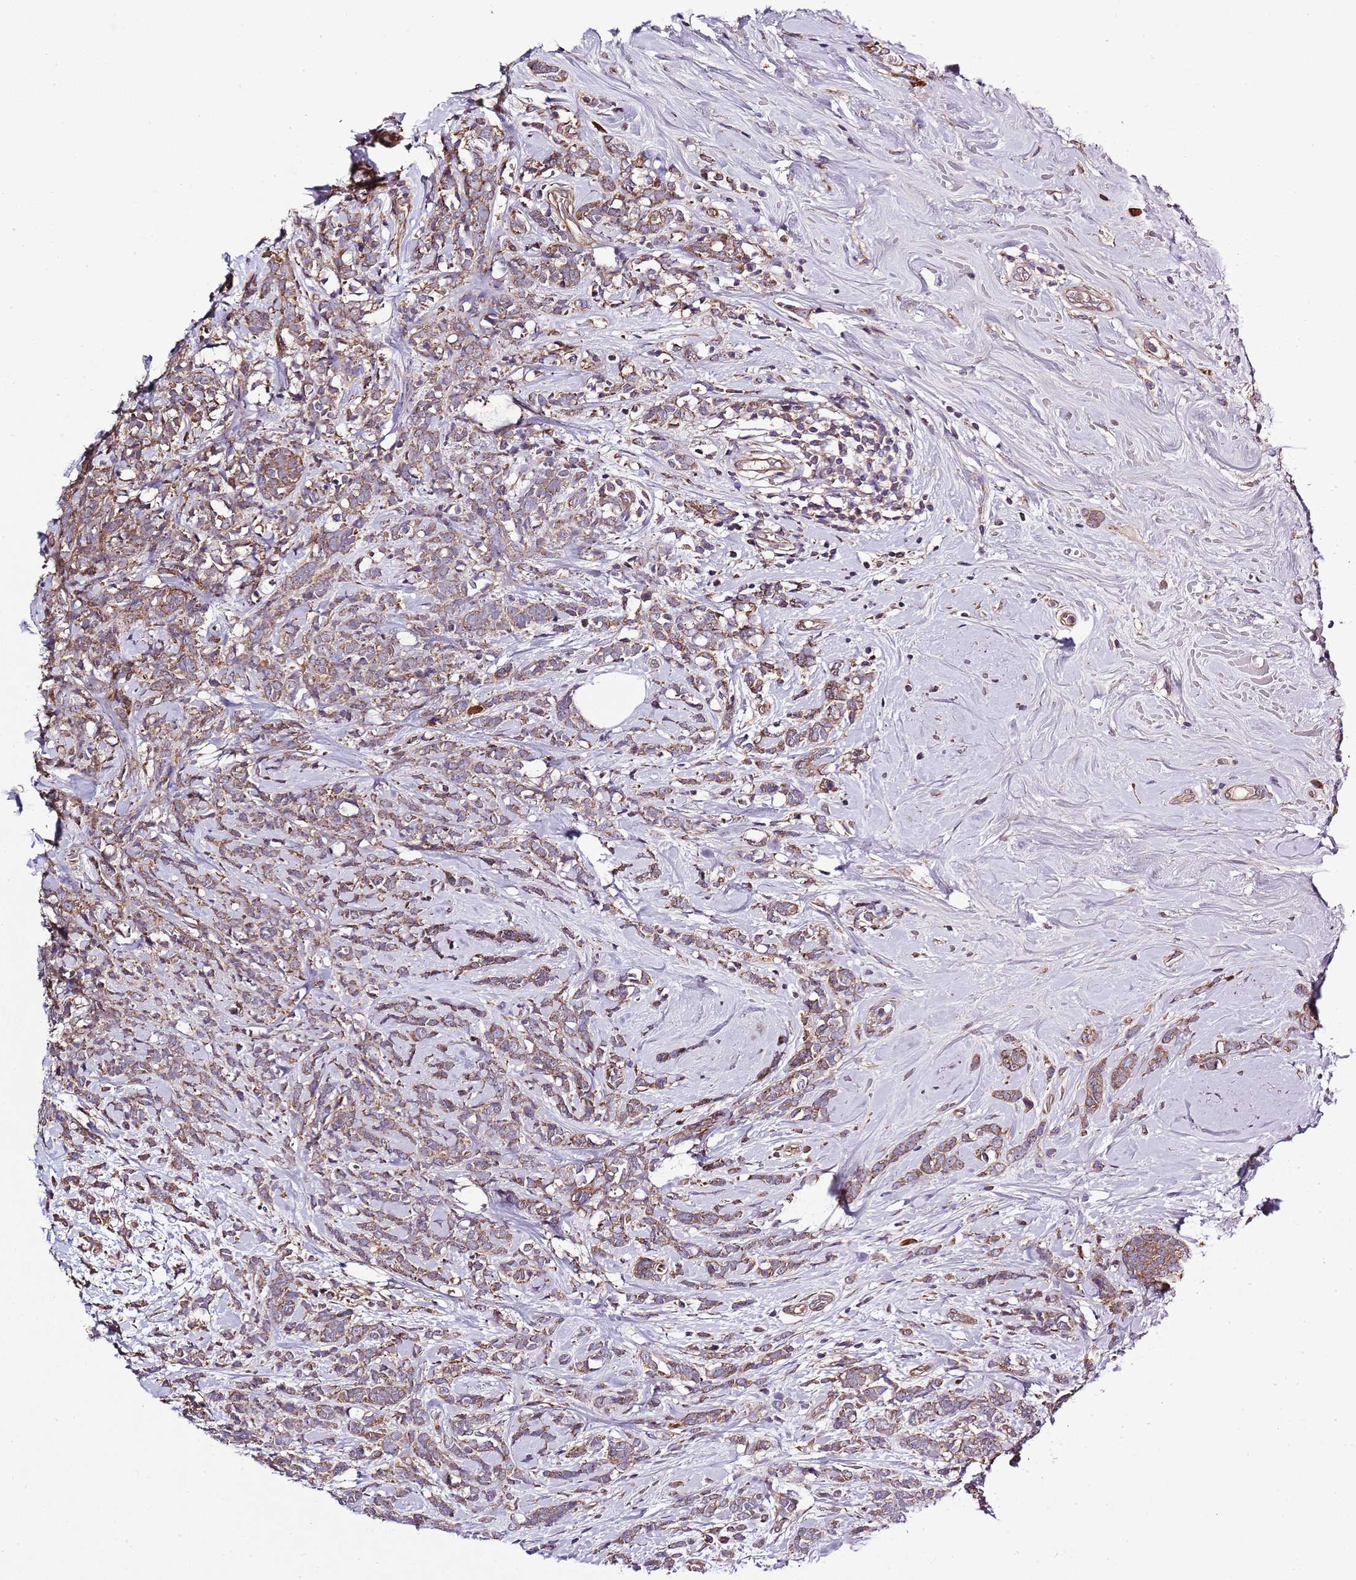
{"staining": {"intensity": "moderate", "quantity": ">75%", "location": "cytoplasmic/membranous"}, "tissue": "breast cancer", "cell_type": "Tumor cells", "image_type": "cancer", "snomed": [{"axis": "morphology", "description": "Lobular carcinoma"}, {"axis": "topography", "description": "Breast"}], "caption": "A brown stain labels moderate cytoplasmic/membranous positivity of a protein in human breast lobular carcinoma tumor cells.", "gene": "MFNG", "patient": {"sex": "female", "age": 58}}